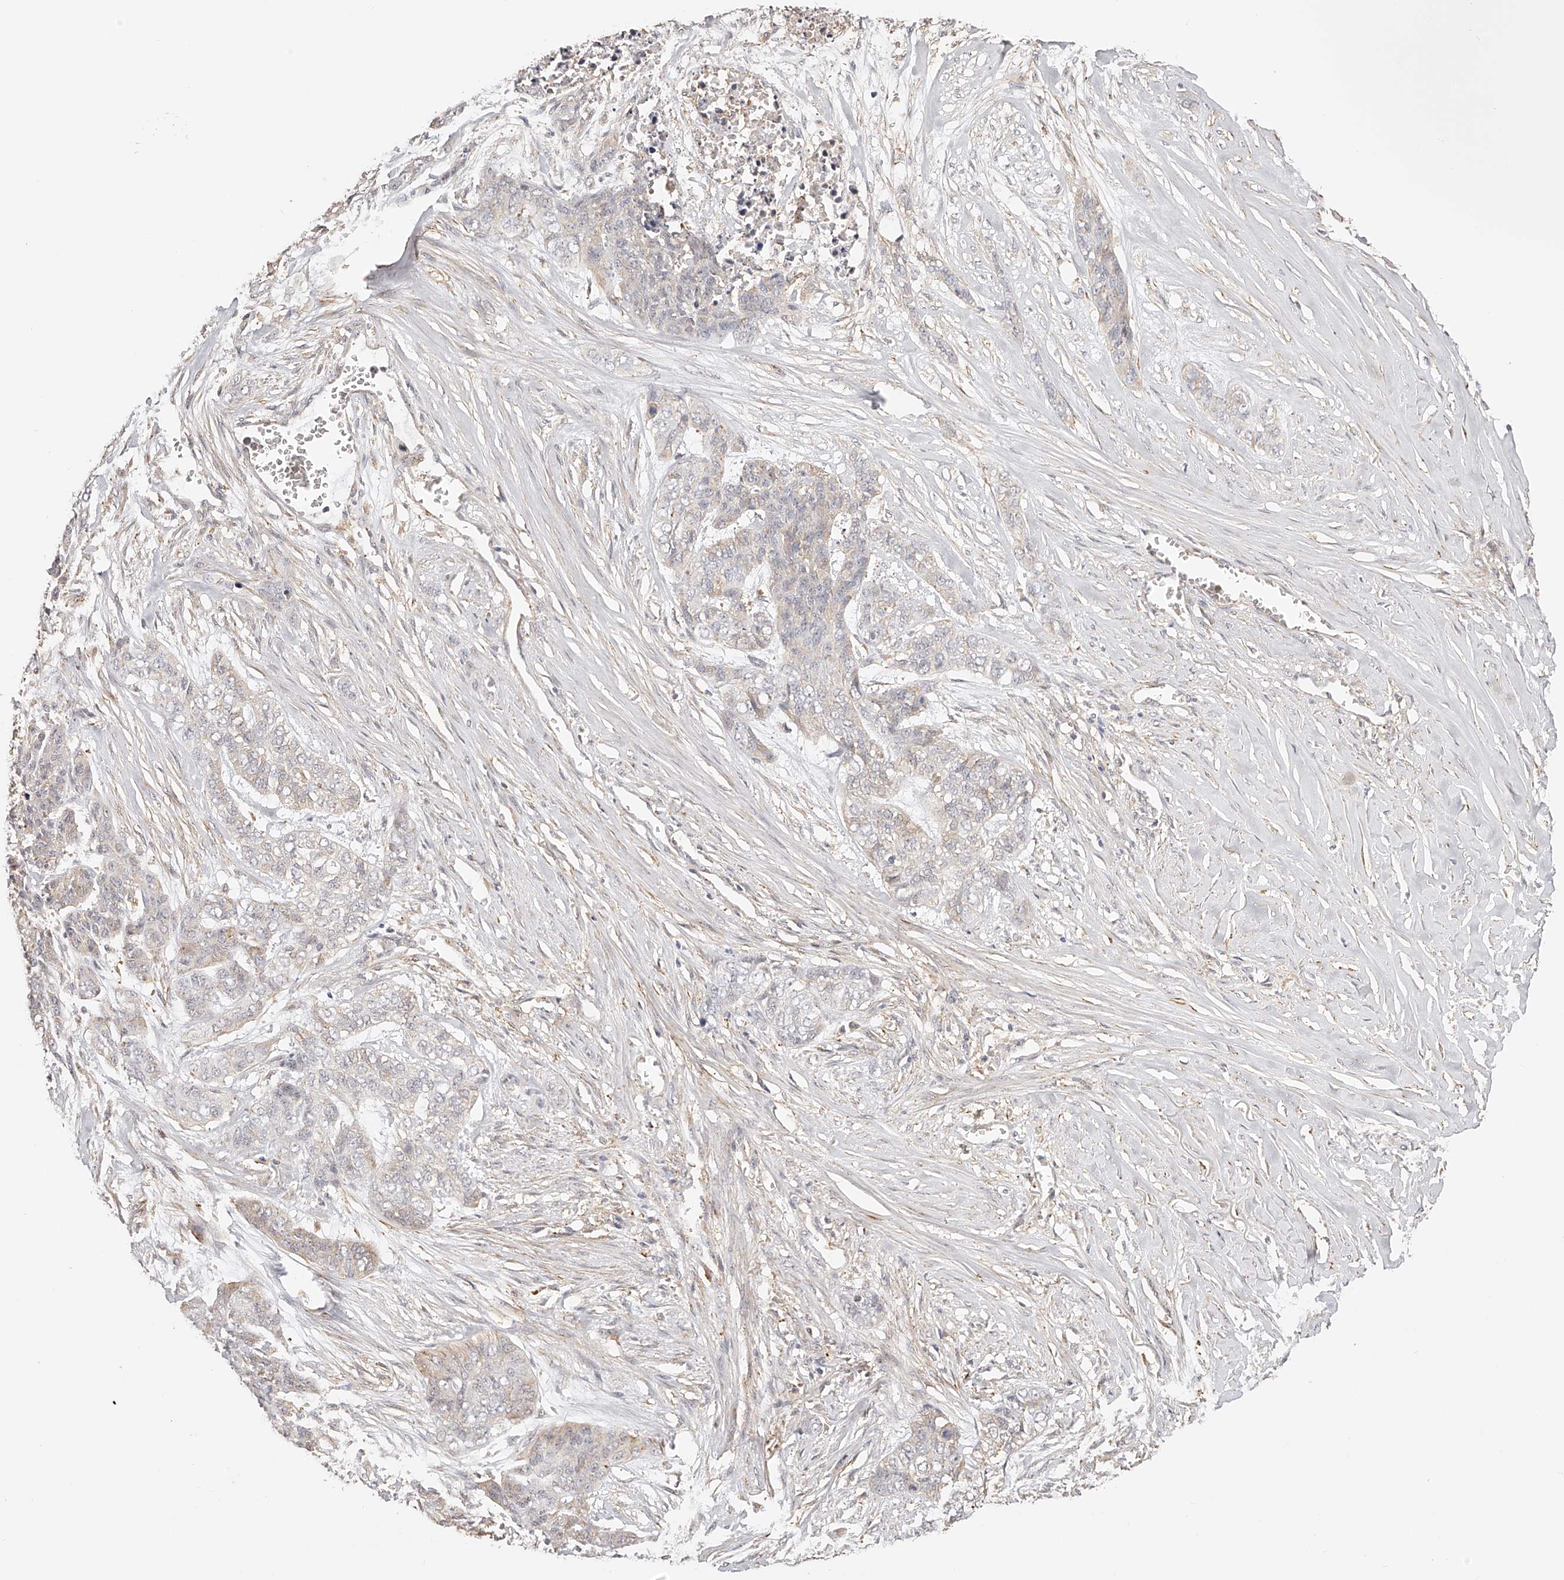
{"staining": {"intensity": "negative", "quantity": "none", "location": "none"}, "tissue": "skin cancer", "cell_type": "Tumor cells", "image_type": "cancer", "snomed": [{"axis": "morphology", "description": "Basal cell carcinoma"}, {"axis": "topography", "description": "Skin"}], "caption": "Immunohistochemistry of human skin cancer (basal cell carcinoma) shows no staining in tumor cells.", "gene": "SYNC", "patient": {"sex": "female", "age": 64}}